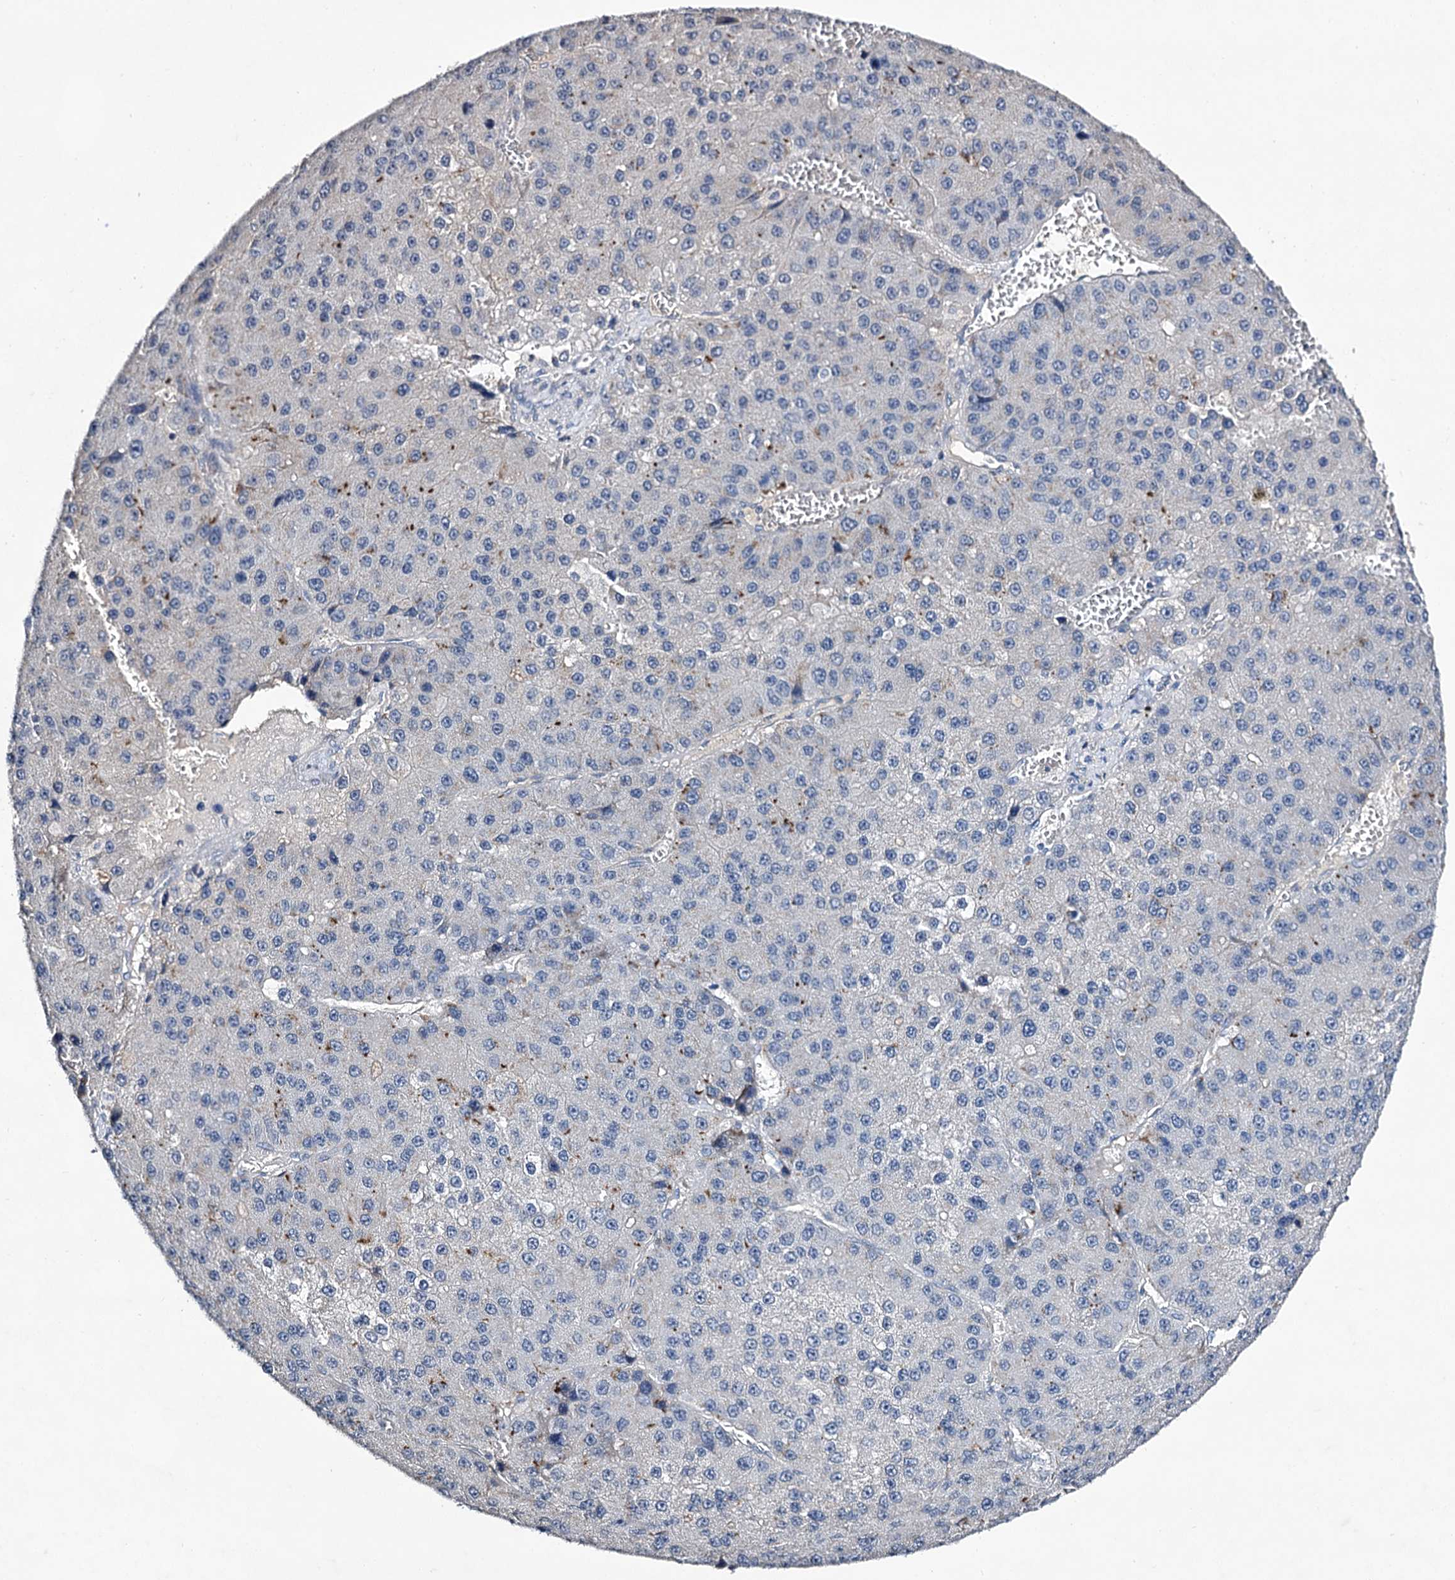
{"staining": {"intensity": "negative", "quantity": "none", "location": "none"}, "tissue": "liver cancer", "cell_type": "Tumor cells", "image_type": "cancer", "snomed": [{"axis": "morphology", "description": "Carcinoma, Hepatocellular, NOS"}, {"axis": "topography", "description": "Liver"}], "caption": "This is an immunohistochemistry (IHC) image of human hepatocellular carcinoma (liver). There is no positivity in tumor cells.", "gene": "PLIN1", "patient": {"sex": "female", "age": 73}}